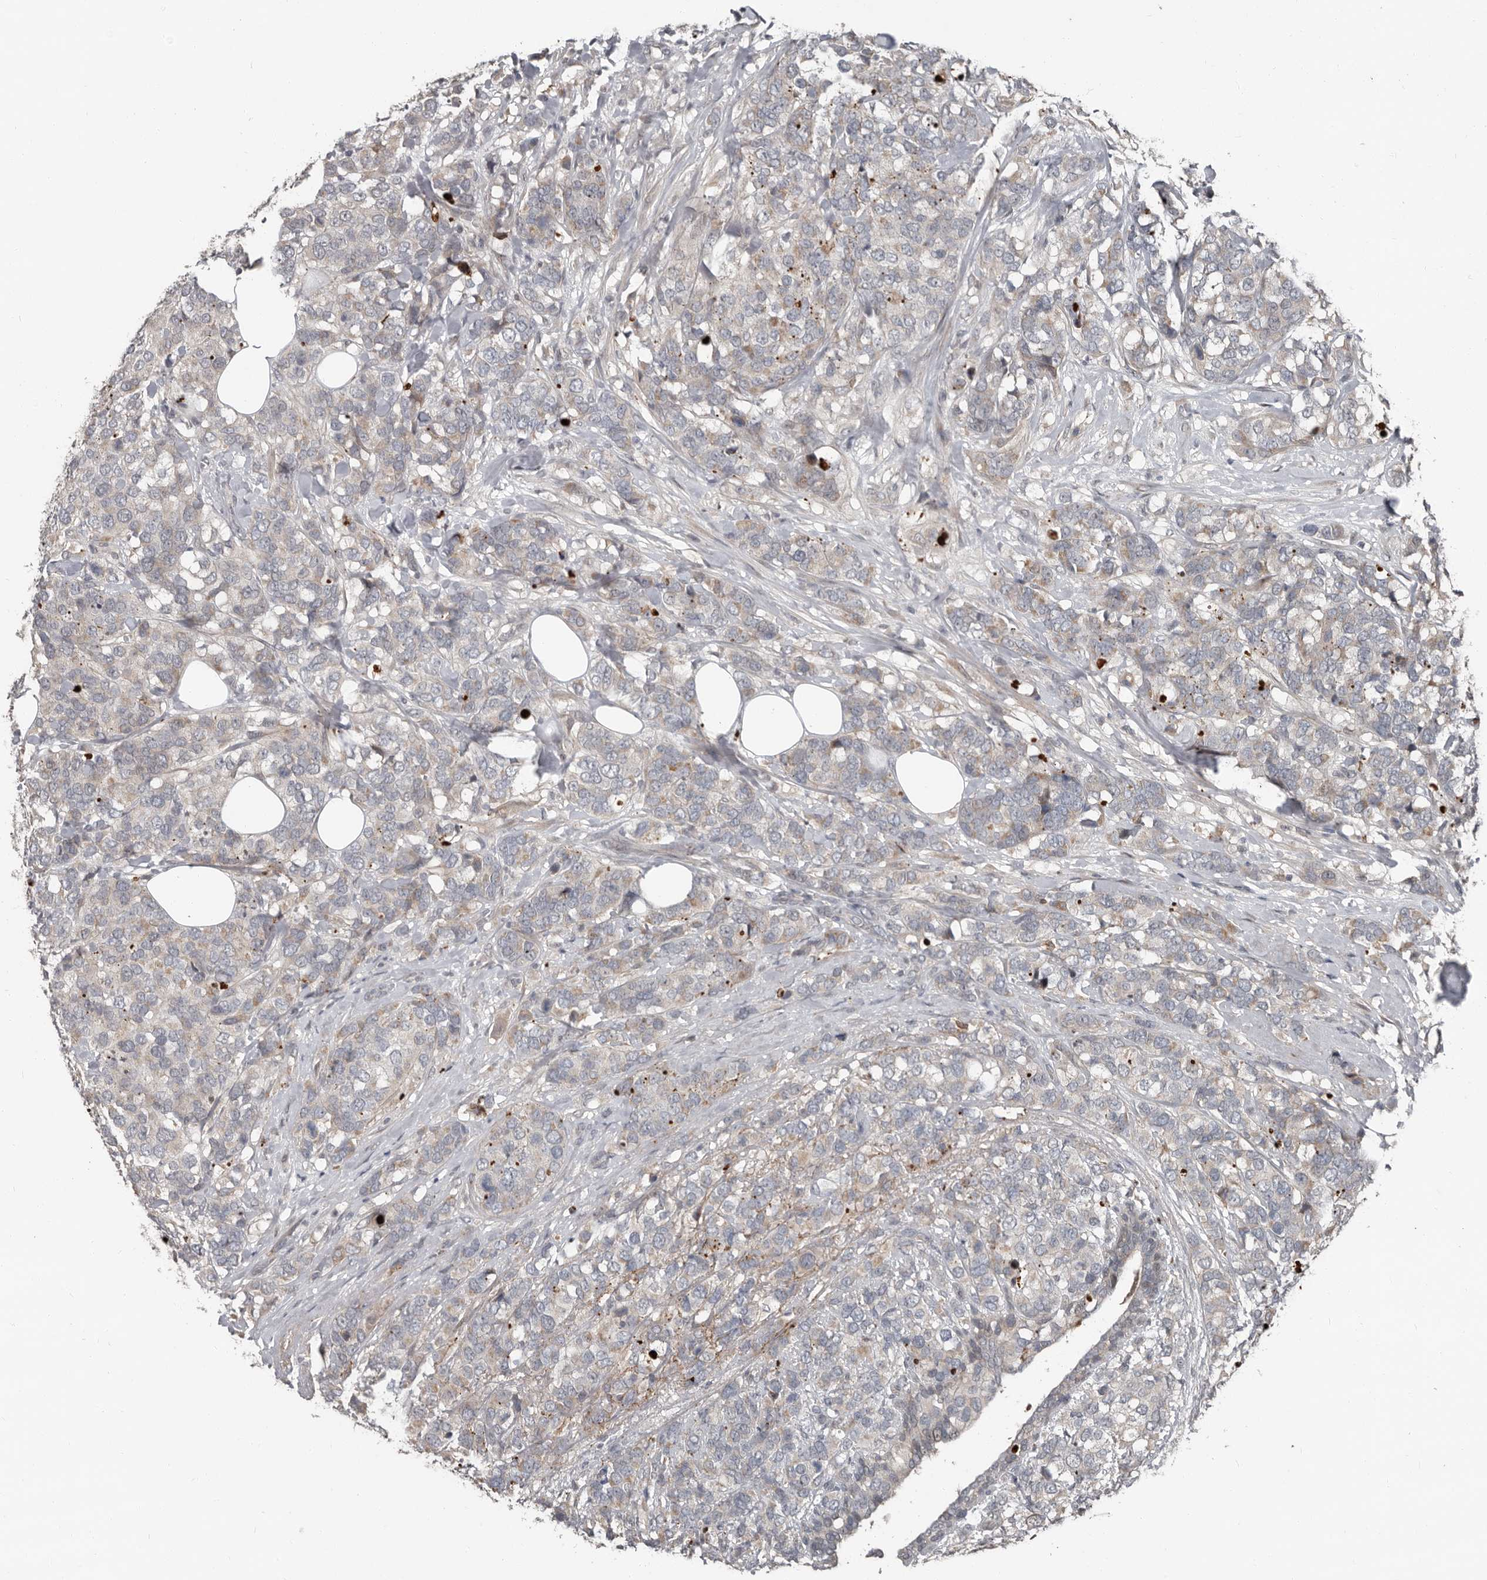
{"staining": {"intensity": "weak", "quantity": "<25%", "location": "cytoplasmic/membranous"}, "tissue": "breast cancer", "cell_type": "Tumor cells", "image_type": "cancer", "snomed": [{"axis": "morphology", "description": "Lobular carcinoma"}, {"axis": "topography", "description": "Breast"}], "caption": "DAB immunohistochemical staining of breast cancer exhibits no significant positivity in tumor cells.", "gene": "APOL6", "patient": {"sex": "female", "age": 59}}